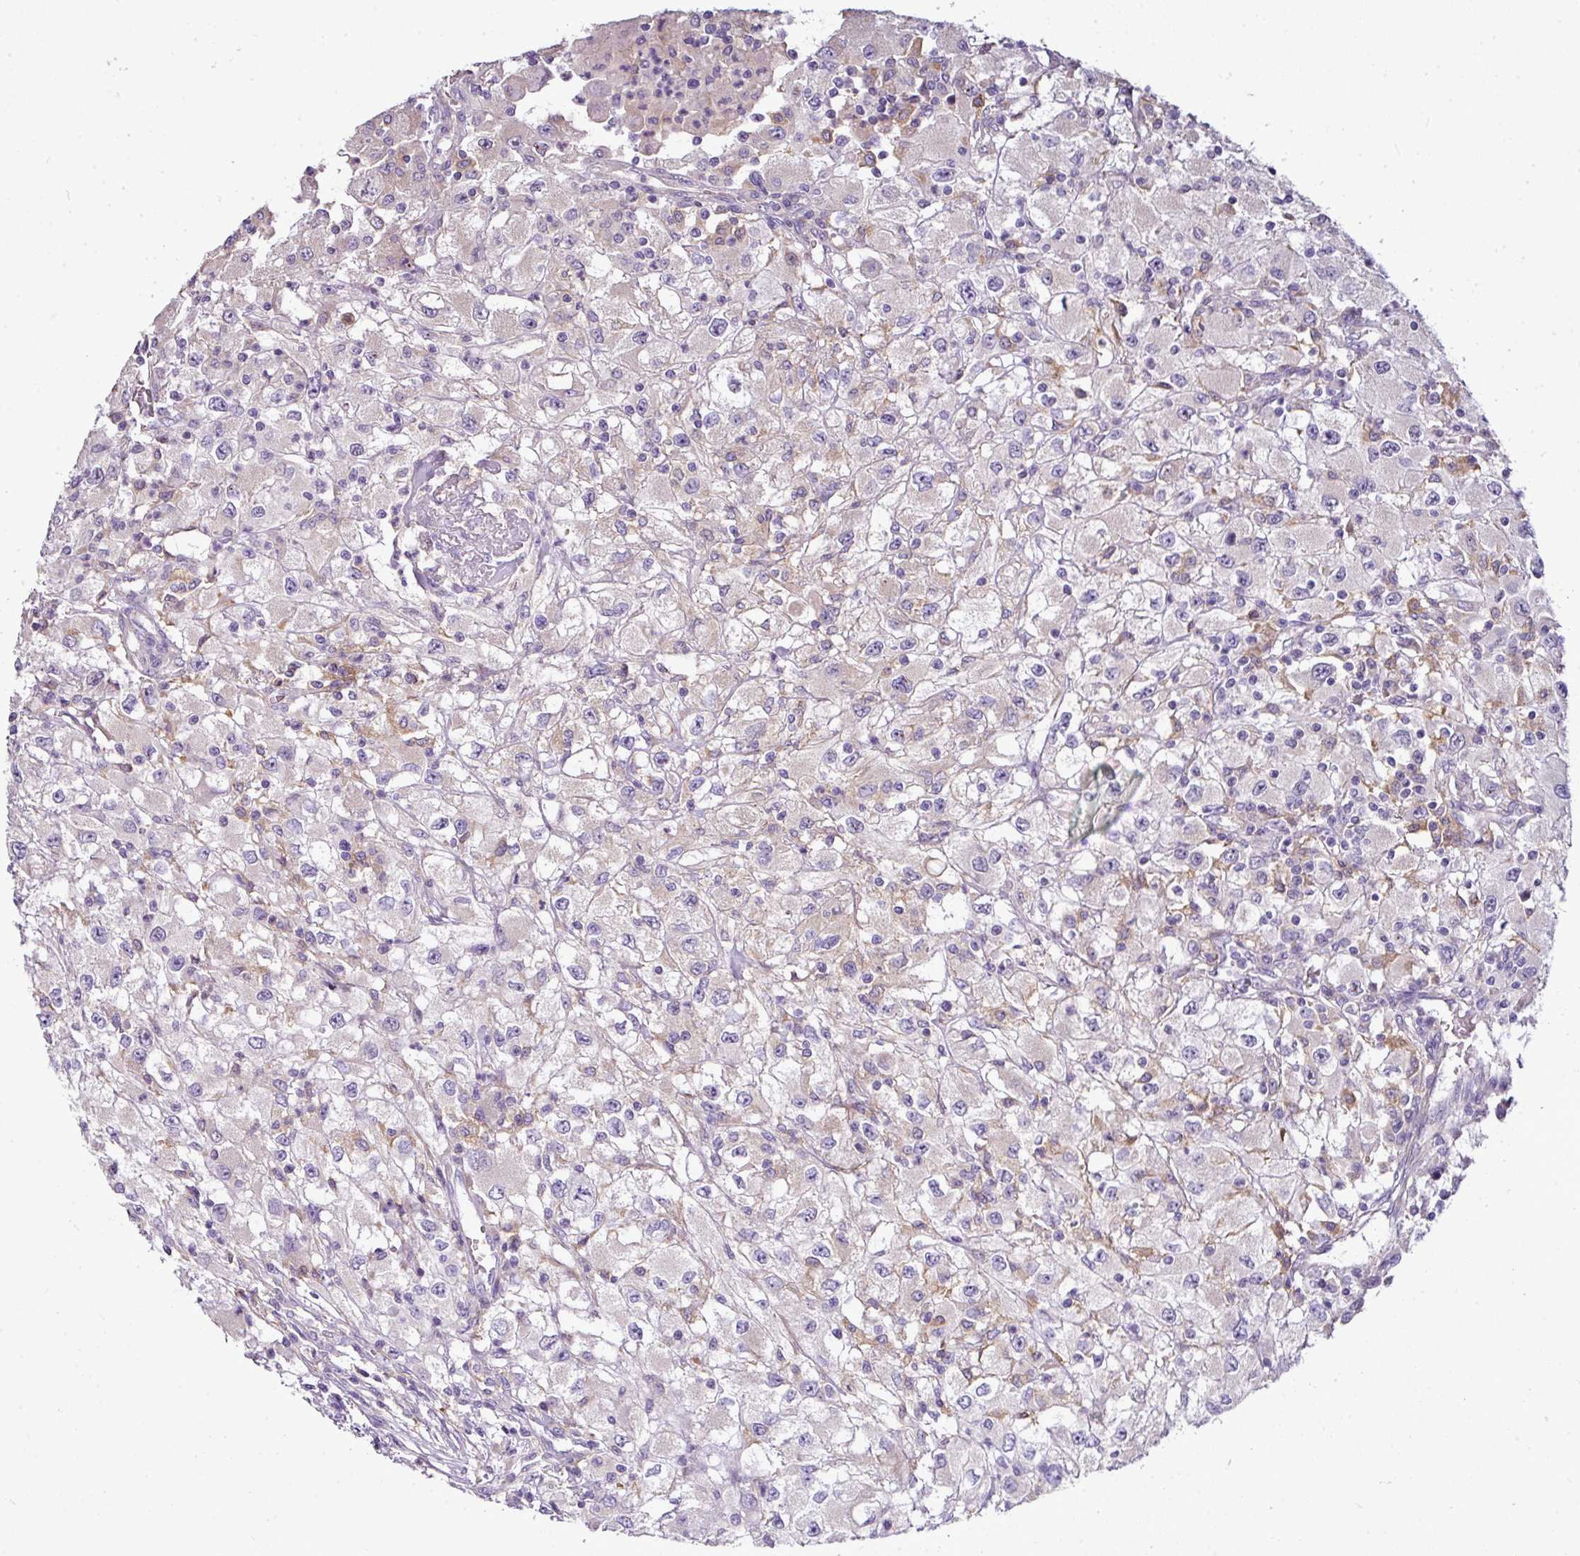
{"staining": {"intensity": "negative", "quantity": "none", "location": "none"}, "tissue": "renal cancer", "cell_type": "Tumor cells", "image_type": "cancer", "snomed": [{"axis": "morphology", "description": "Adenocarcinoma, NOS"}, {"axis": "topography", "description": "Kidney"}], "caption": "High magnification brightfield microscopy of renal cancer (adenocarcinoma) stained with DAB (3,3'-diaminobenzidine) (brown) and counterstained with hematoxylin (blue): tumor cells show no significant positivity. Nuclei are stained in blue.", "gene": "GAN", "patient": {"sex": "female", "age": 67}}